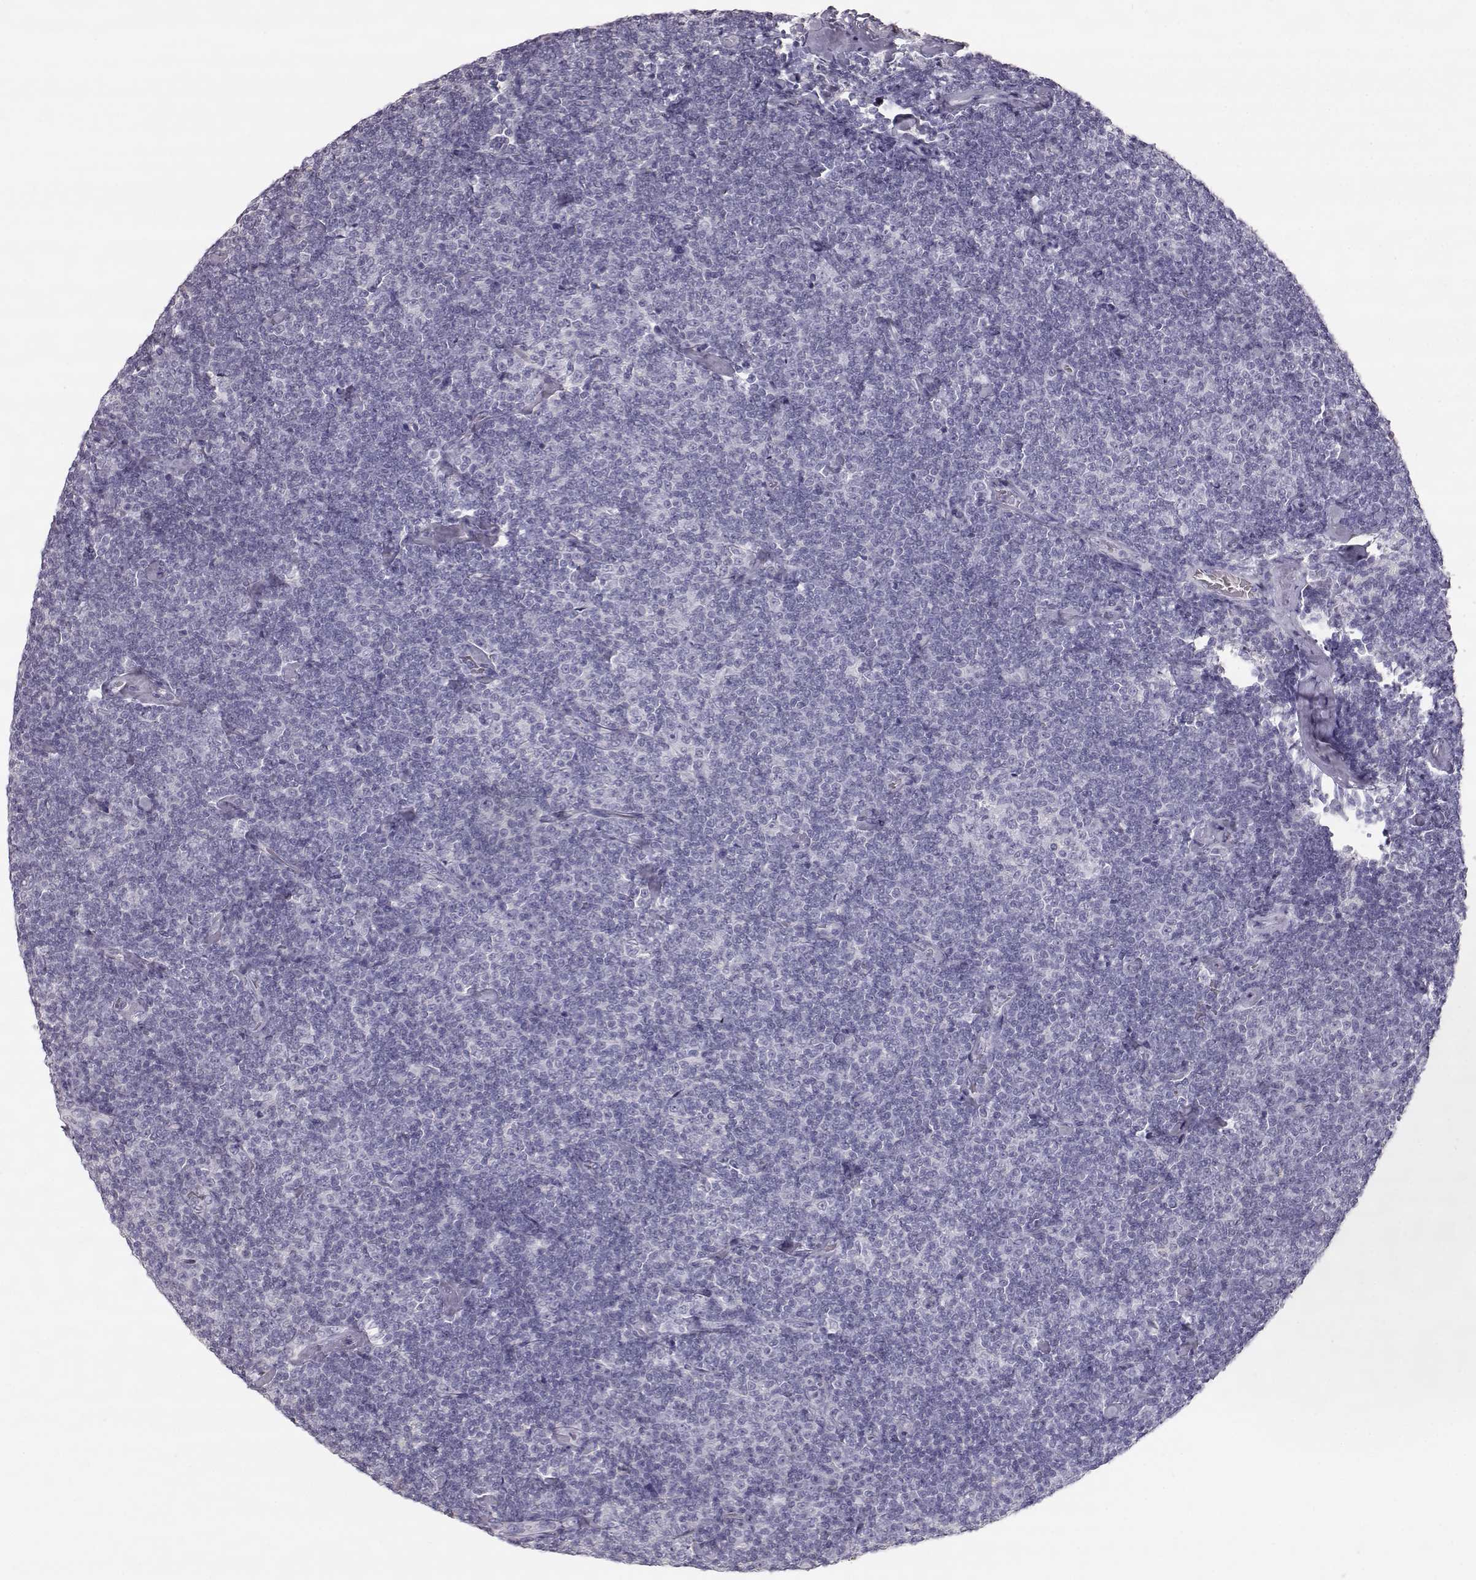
{"staining": {"intensity": "negative", "quantity": "none", "location": "none"}, "tissue": "lymphoma", "cell_type": "Tumor cells", "image_type": "cancer", "snomed": [{"axis": "morphology", "description": "Malignant lymphoma, non-Hodgkin's type, Low grade"}, {"axis": "topography", "description": "Lymph node"}], "caption": "DAB immunohistochemical staining of malignant lymphoma, non-Hodgkin's type (low-grade) displays no significant positivity in tumor cells.", "gene": "KRT33A", "patient": {"sex": "male", "age": 81}}